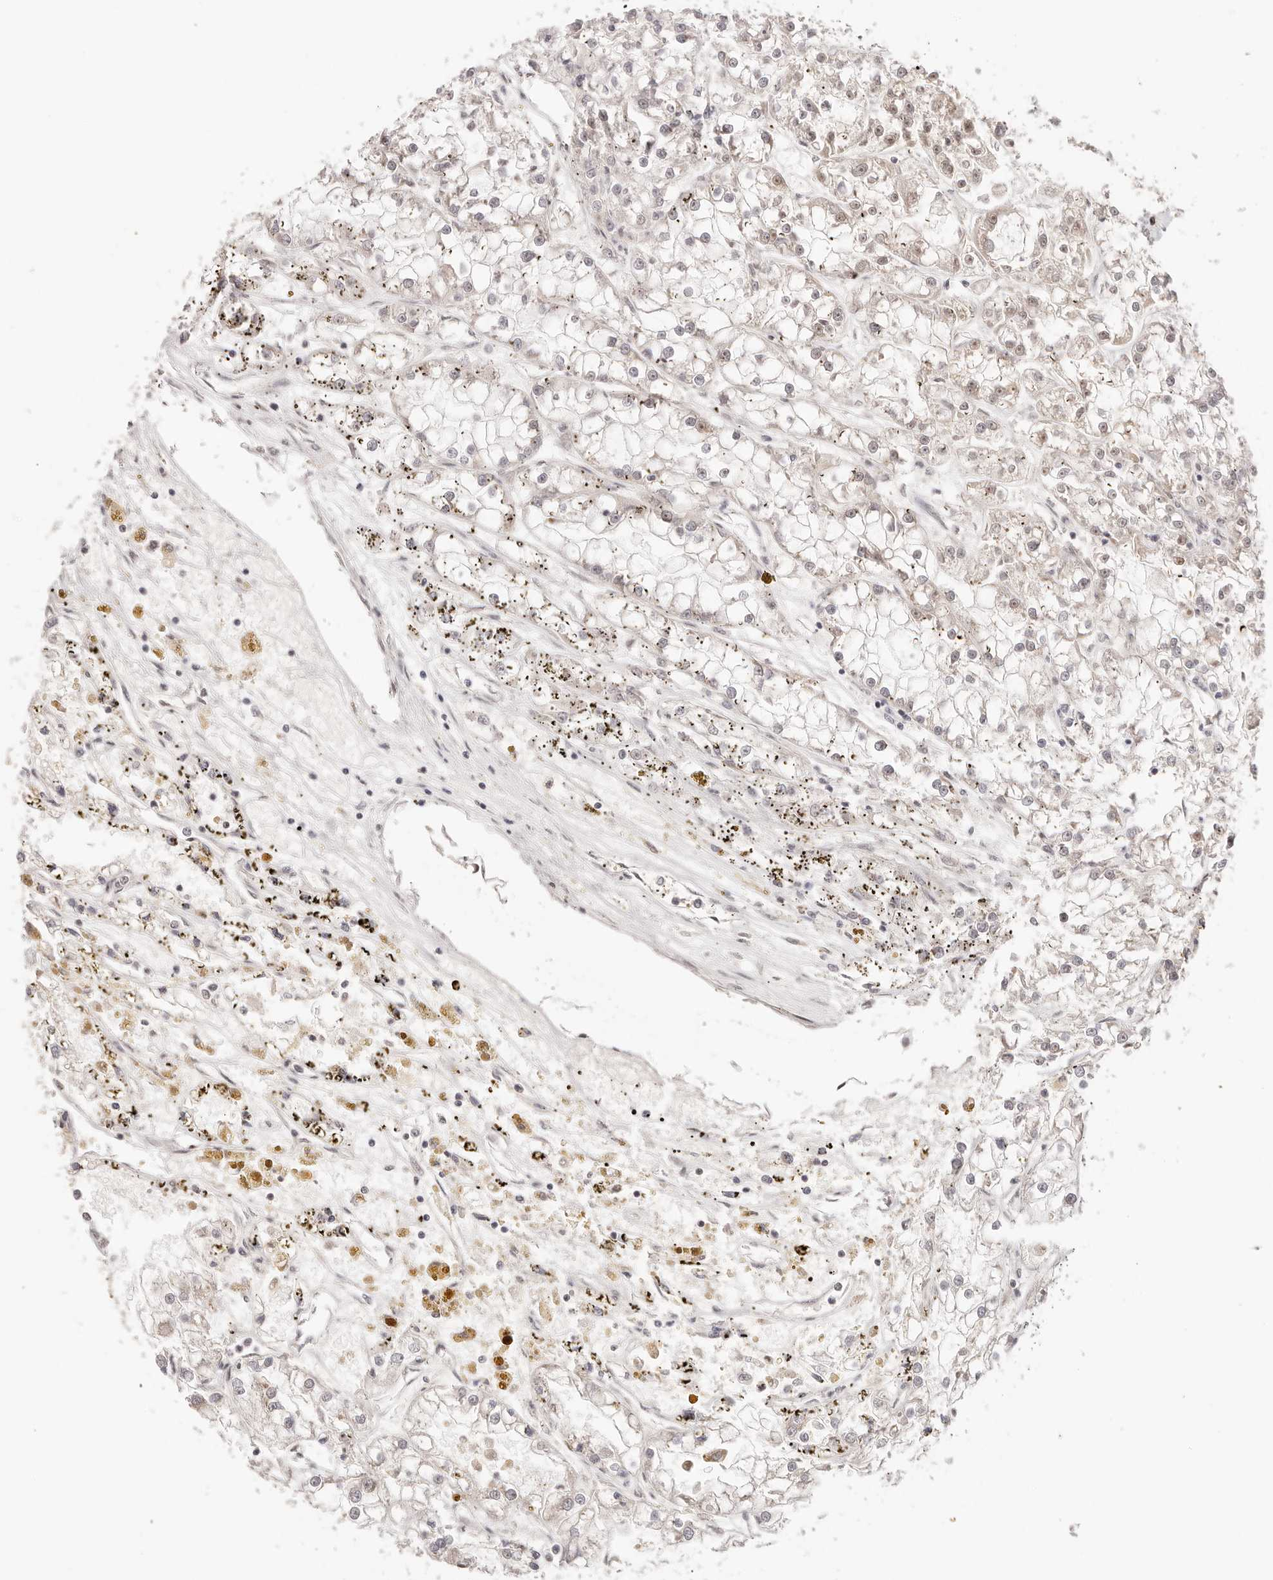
{"staining": {"intensity": "weak", "quantity": "25%-75%", "location": "nuclear"}, "tissue": "renal cancer", "cell_type": "Tumor cells", "image_type": "cancer", "snomed": [{"axis": "morphology", "description": "Adenocarcinoma, NOS"}, {"axis": "topography", "description": "Kidney"}], "caption": "The immunohistochemical stain labels weak nuclear expression in tumor cells of renal adenocarcinoma tissue.", "gene": "RFC3", "patient": {"sex": "female", "age": 52}}